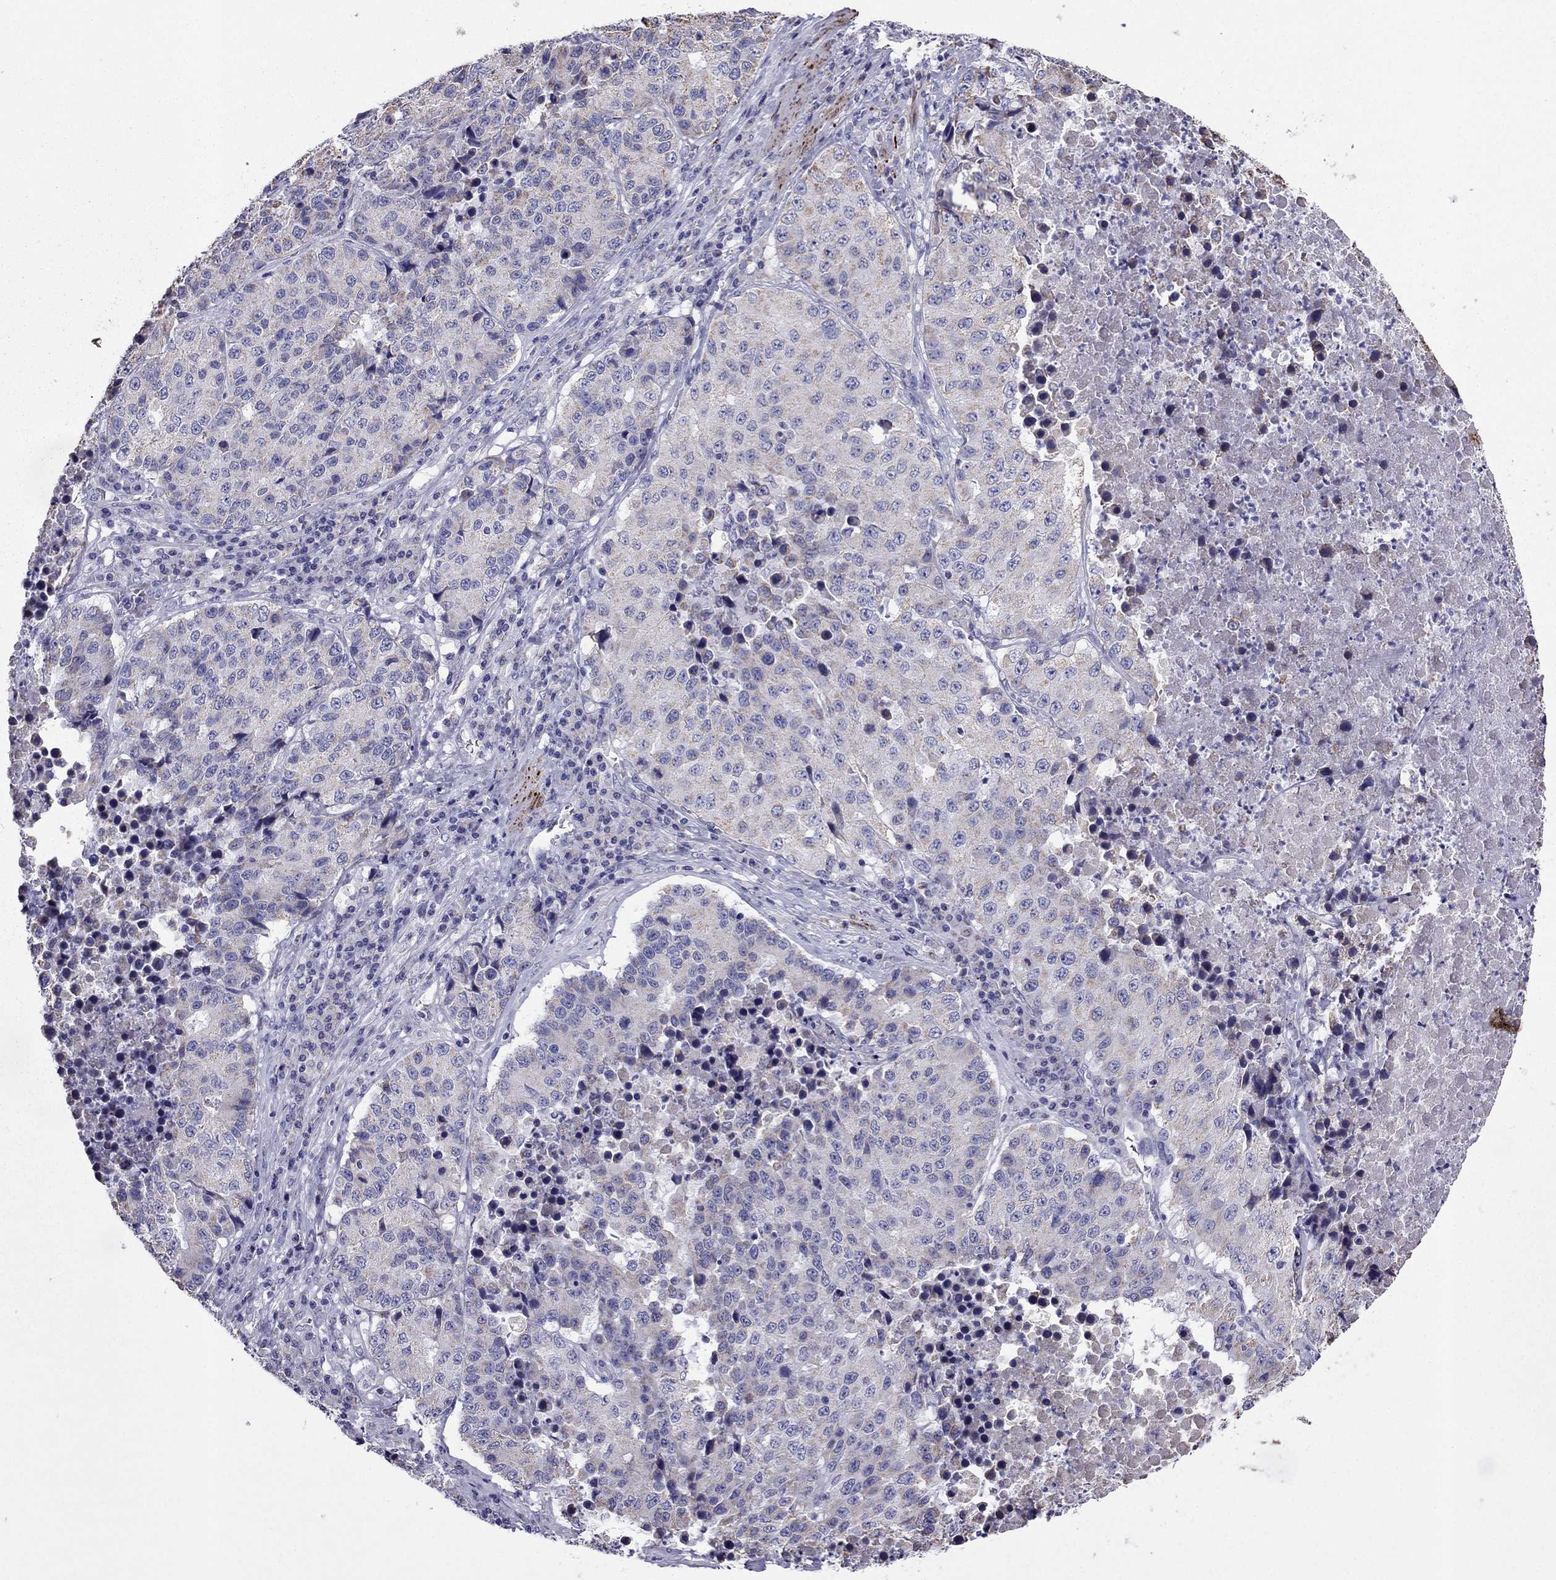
{"staining": {"intensity": "negative", "quantity": "none", "location": "none"}, "tissue": "stomach cancer", "cell_type": "Tumor cells", "image_type": "cancer", "snomed": [{"axis": "morphology", "description": "Adenocarcinoma, NOS"}, {"axis": "topography", "description": "Stomach"}], "caption": "A histopathology image of adenocarcinoma (stomach) stained for a protein displays no brown staining in tumor cells.", "gene": "DSC1", "patient": {"sex": "male", "age": 71}}